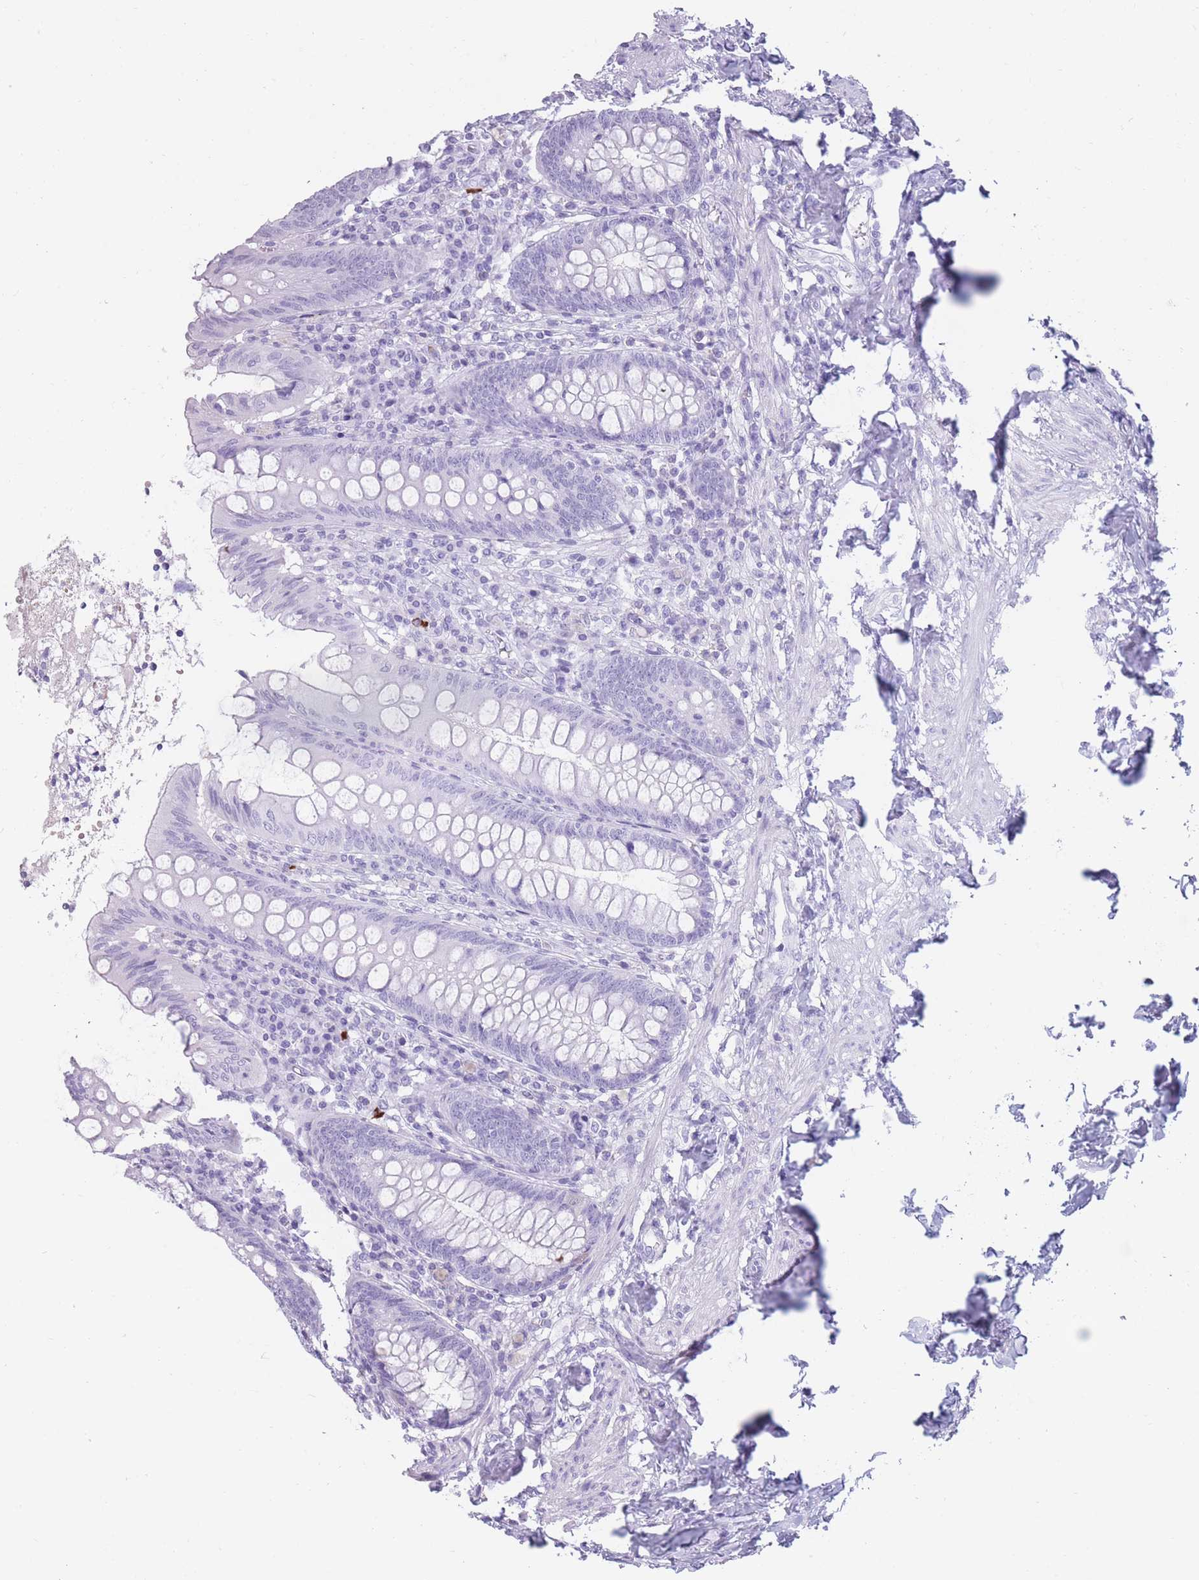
{"staining": {"intensity": "negative", "quantity": "none", "location": "none"}, "tissue": "appendix", "cell_type": "Glandular cells", "image_type": "normal", "snomed": [{"axis": "morphology", "description": "Normal tissue, NOS"}, {"axis": "topography", "description": "Appendix"}], "caption": "Immunohistochemistry of normal appendix shows no positivity in glandular cells.", "gene": "TNFSF11", "patient": {"sex": "female", "age": 54}}